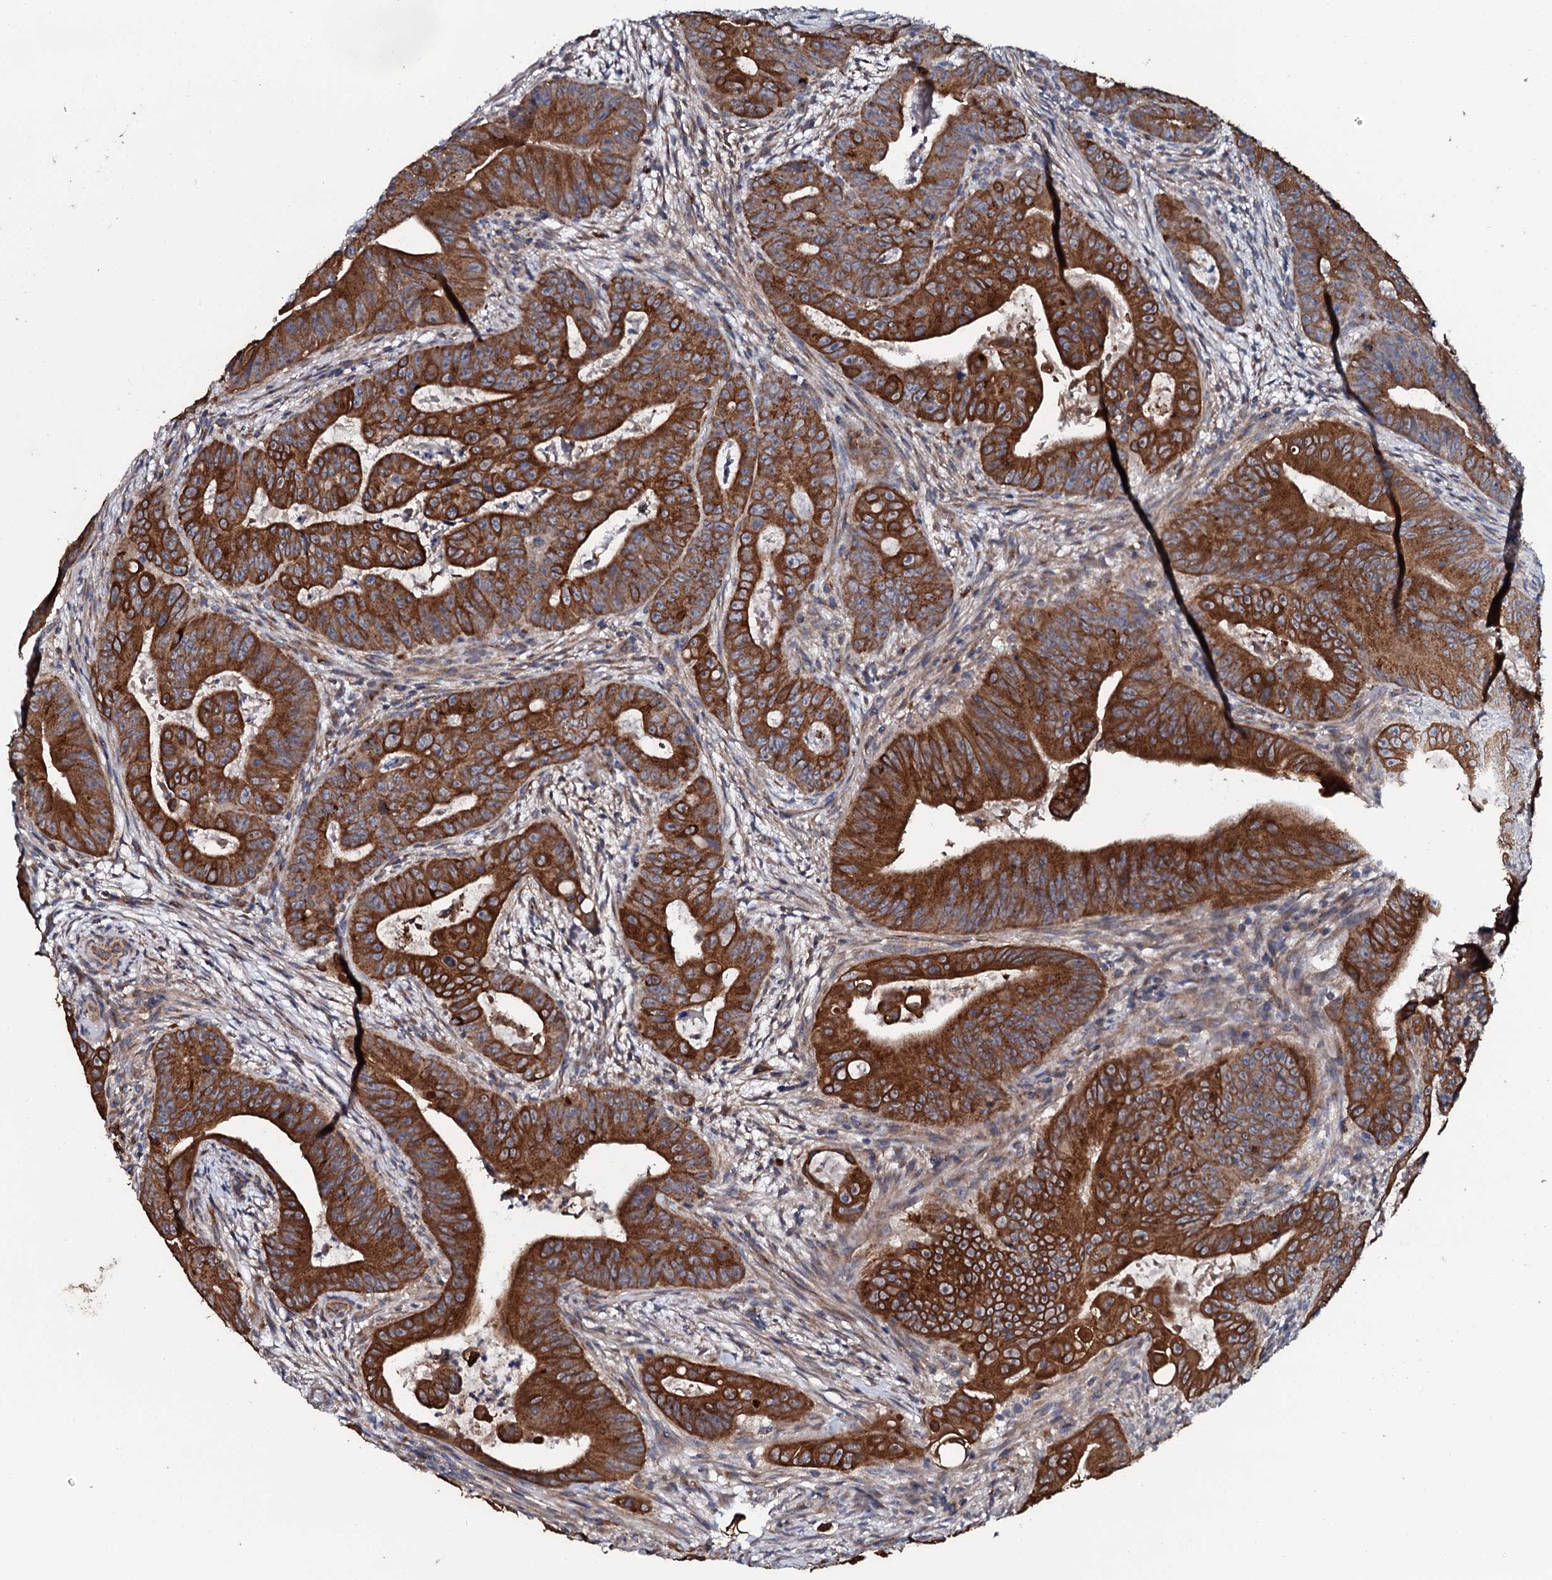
{"staining": {"intensity": "strong", "quantity": ">75%", "location": "cytoplasmic/membranous"}, "tissue": "colorectal cancer", "cell_type": "Tumor cells", "image_type": "cancer", "snomed": [{"axis": "morphology", "description": "Adenocarcinoma, NOS"}, {"axis": "topography", "description": "Rectum"}], "caption": "The immunohistochemical stain highlights strong cytoplasmic/membranous positivity in tumor cells of adenocarcinoma (colorectal) tissue.", "gene": "GLCE", "patient": {"sex": "female", "age": 75}}